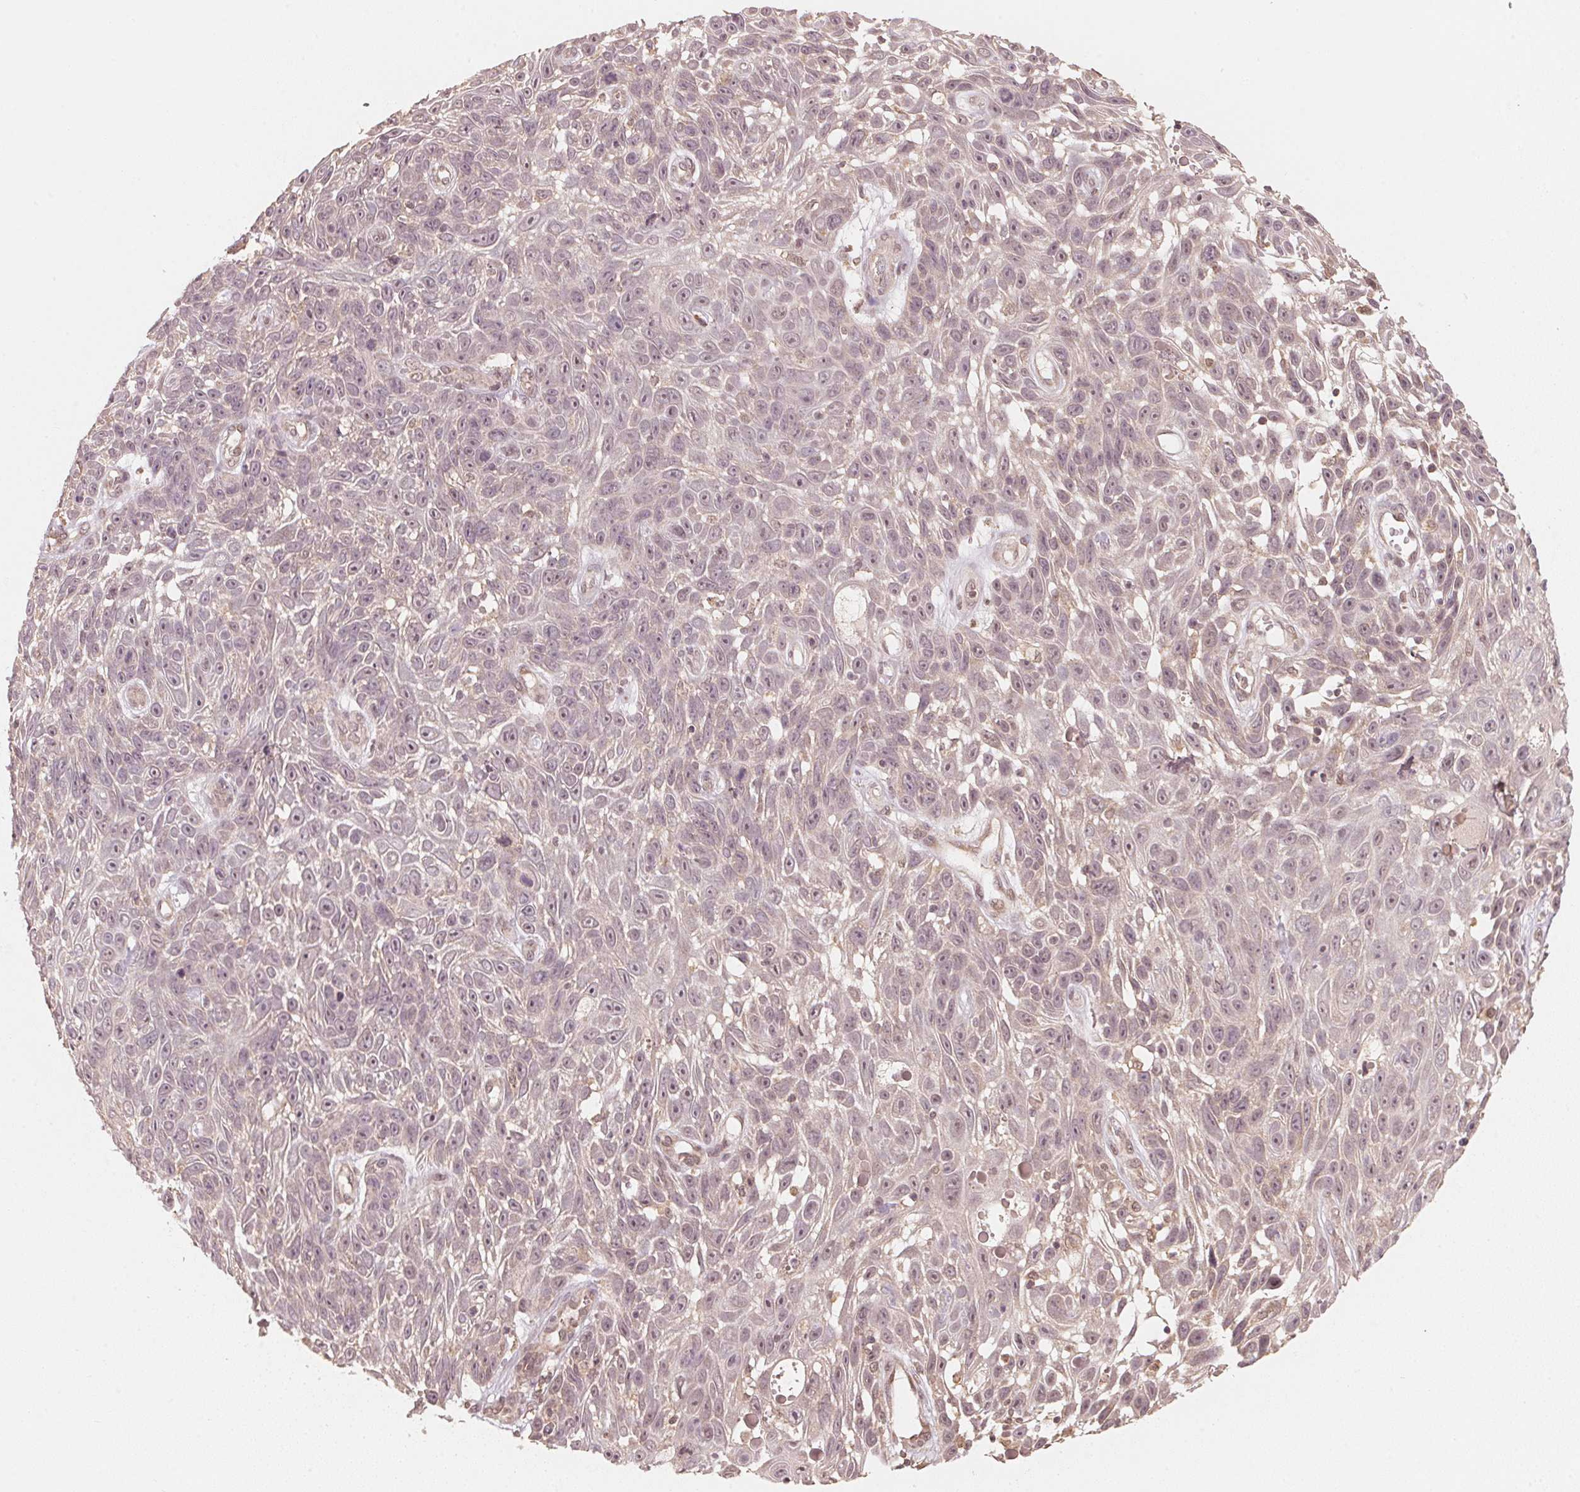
{"staining": {"intensity": "weak", "quantity": "<25%", "location": "nuclear"}, "tissue": "skin cancer", "cell_type": "Tumor cells", "image_type": "cancer", "snomed": [{"axis": "morphology", "description": "Squamous cell carcinoma, NOS"}, {"axis": "topography", "description": "Skin"}], "caption": "This is an IHC image of squamous cell carcinoma (skin). There is no positivity in tumor cells.", "gene": "C2orf73", "patient": {"sex": "male", "age": 82}}